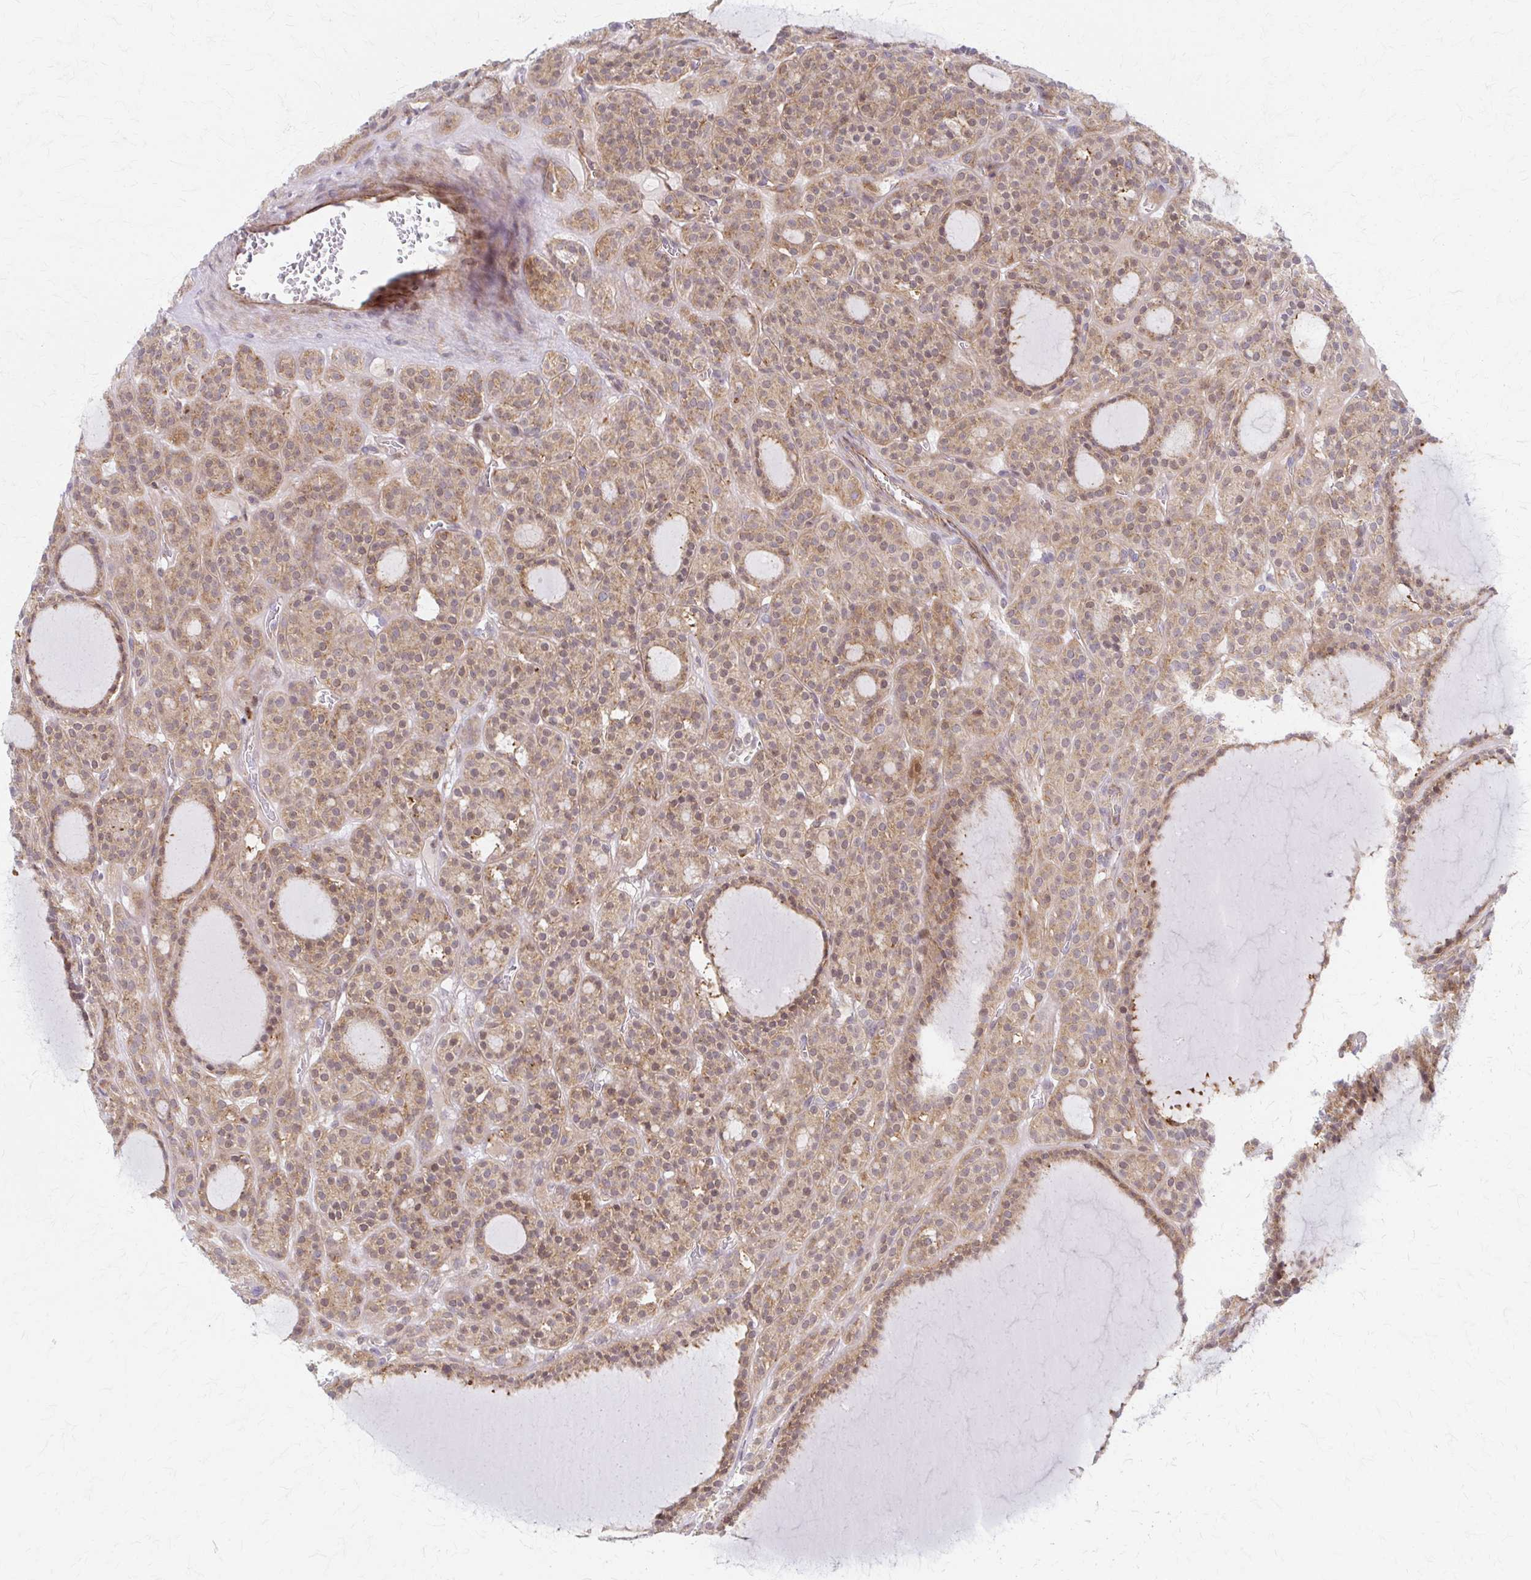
{"staining": {"intensity": "weak", "quantity": ">75%", "location": "cytoplasmic/membranous"}, "tissue": "thyroid cancer", "cell_type": "Tumor cells", "image_type": "cancer", "snomed": [{"axis": "morphology", "description": "Follicular adenoma carcinoma, NOS"}, {"axis": "topography", "description": "Thyroid gland"}], "caption": "Follicular adenoma carcinoma (thyroid) stained for a protein (brown) reveals weak cytoplasmic/membranous positive staining in about >75% of tumor cells.", "gene": "ARHGAP35", "patient": {"sex": "female", "age": 63}}